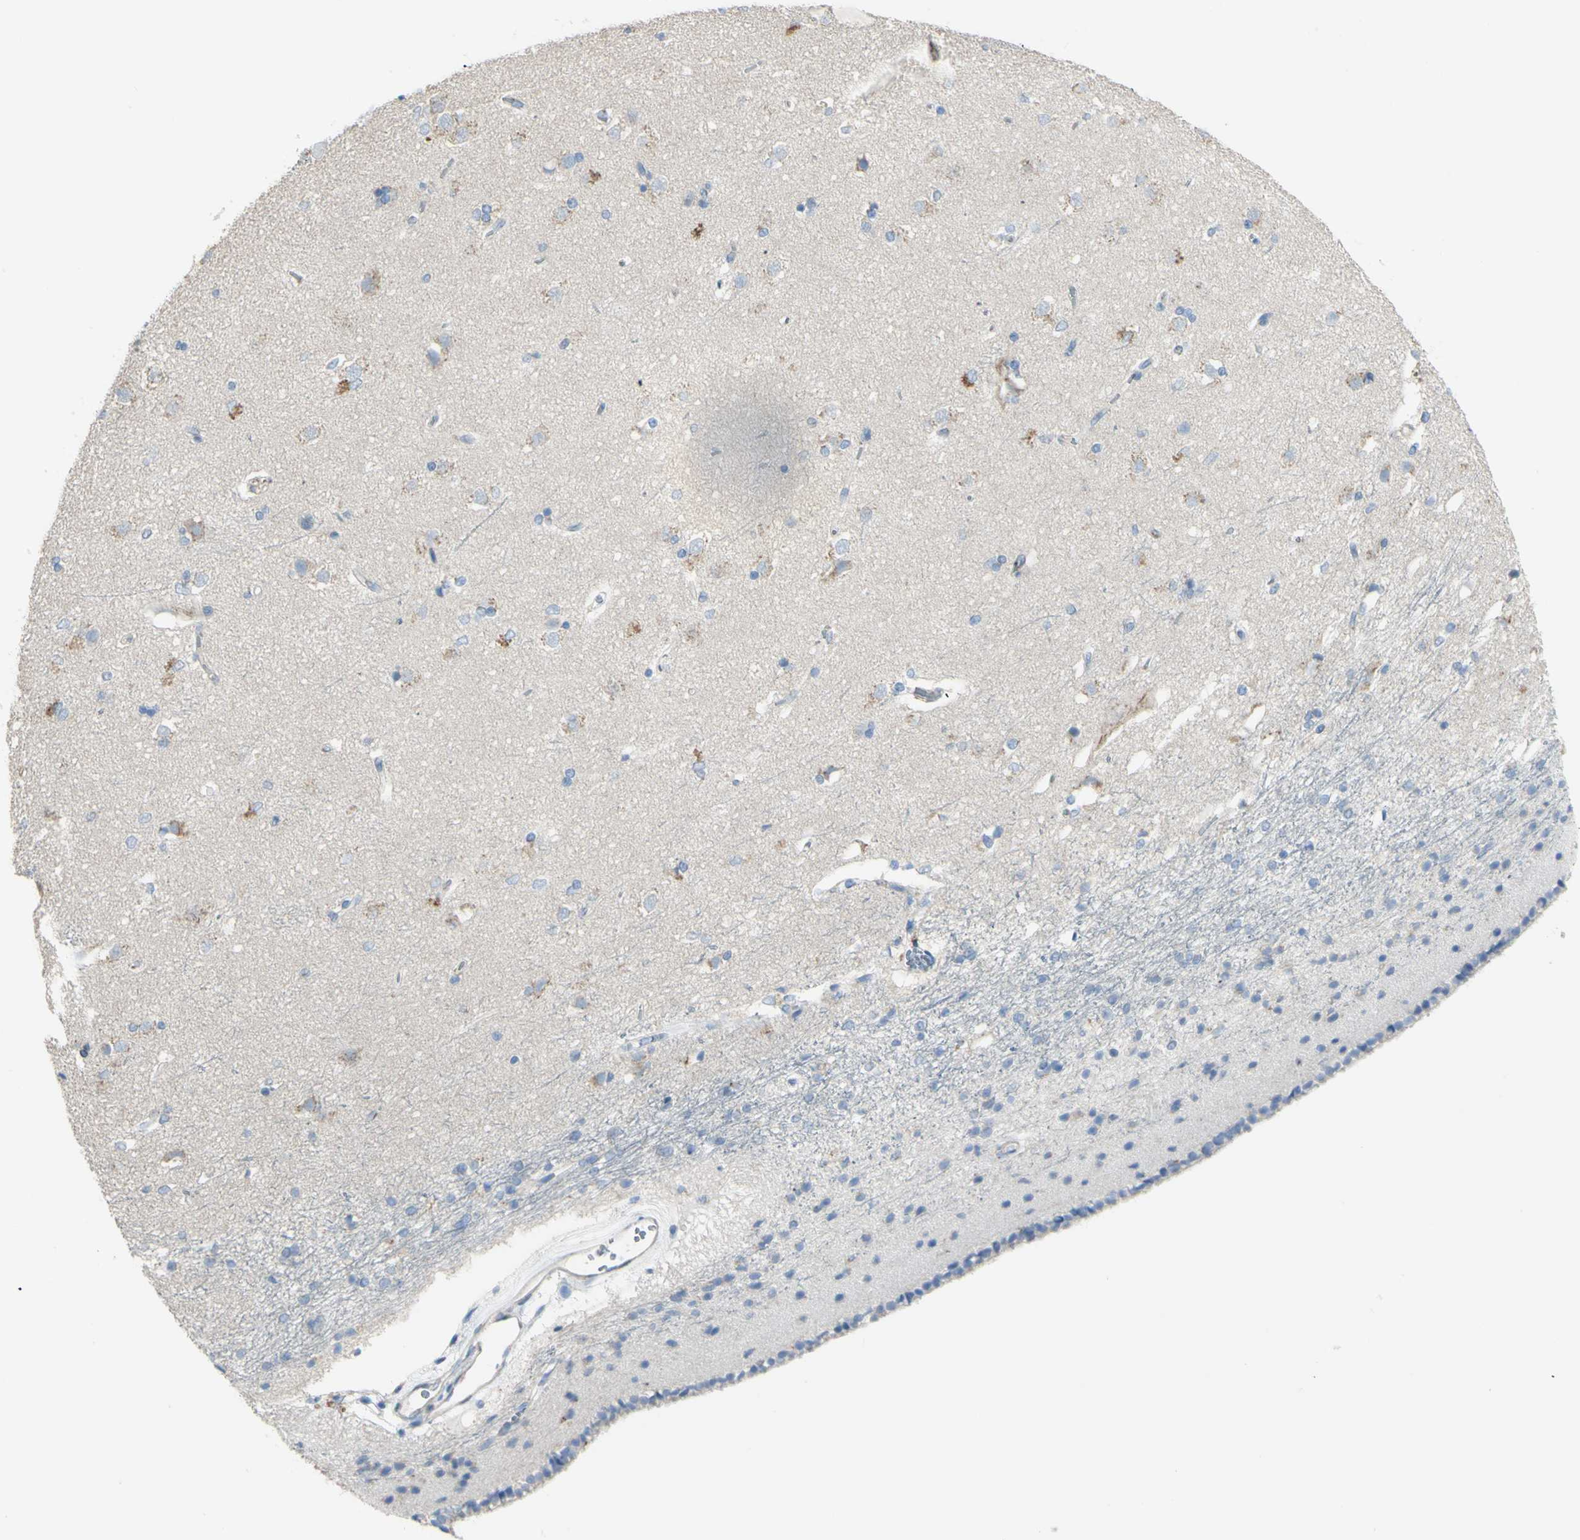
{"staining": {"intensity": "negative", "quantity": "none", "location": "none"}, "tissue": "caudate", "cell_type": "Glial cells", "image_type": "normal", "snomed": [{"axis": "morphology", "description": "Normal tissue, NOS"}, {"axis": "topography", "description": "Lateral ventricle wall"}], "caption": "The histopathology image reveals no staining of glial cells in benign caudate. Nuclei are stained in blue.", "gene": "B4GALT3", "patient": {"sex": "female", "age": 19}}